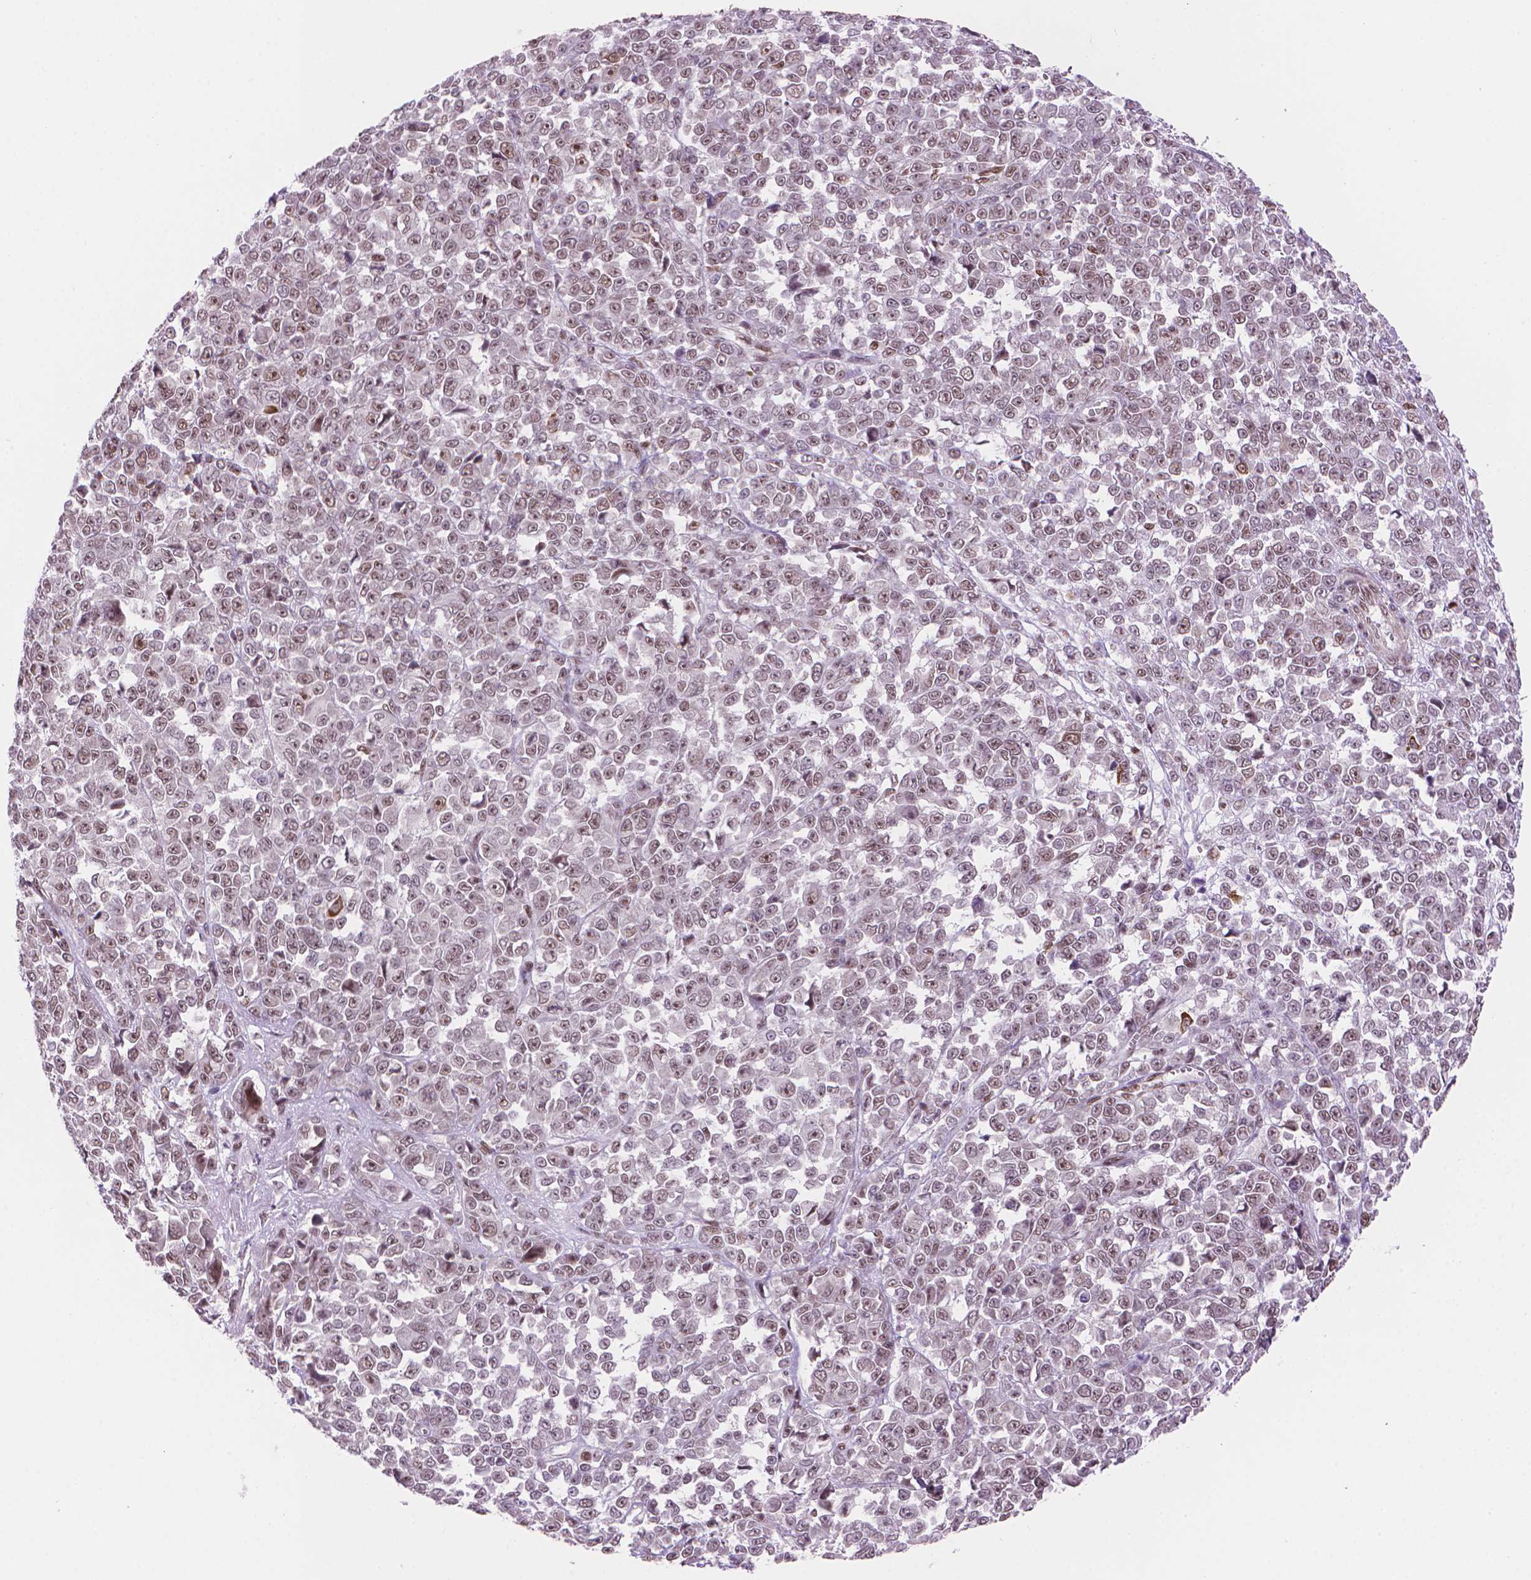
{"staining": {"intensity": "weak", "quantity": ">75%", "location": "nuclear"}, "tissue": "melanoma", "cell_type": "Tumor cells", "image_type": "cancer", "snomed": [{"axis": "morphology", "description": "Malignant melanoma, NOS"}, {"axis": "topography", "description": "Skin"}], "caption": "Human melanoma stained with a brown dye exhibits weak nuclear positive expression in approximately >75% of tumor cells.", "gene": "UBN1", "patient": {"sex": "female", "age": 95}}